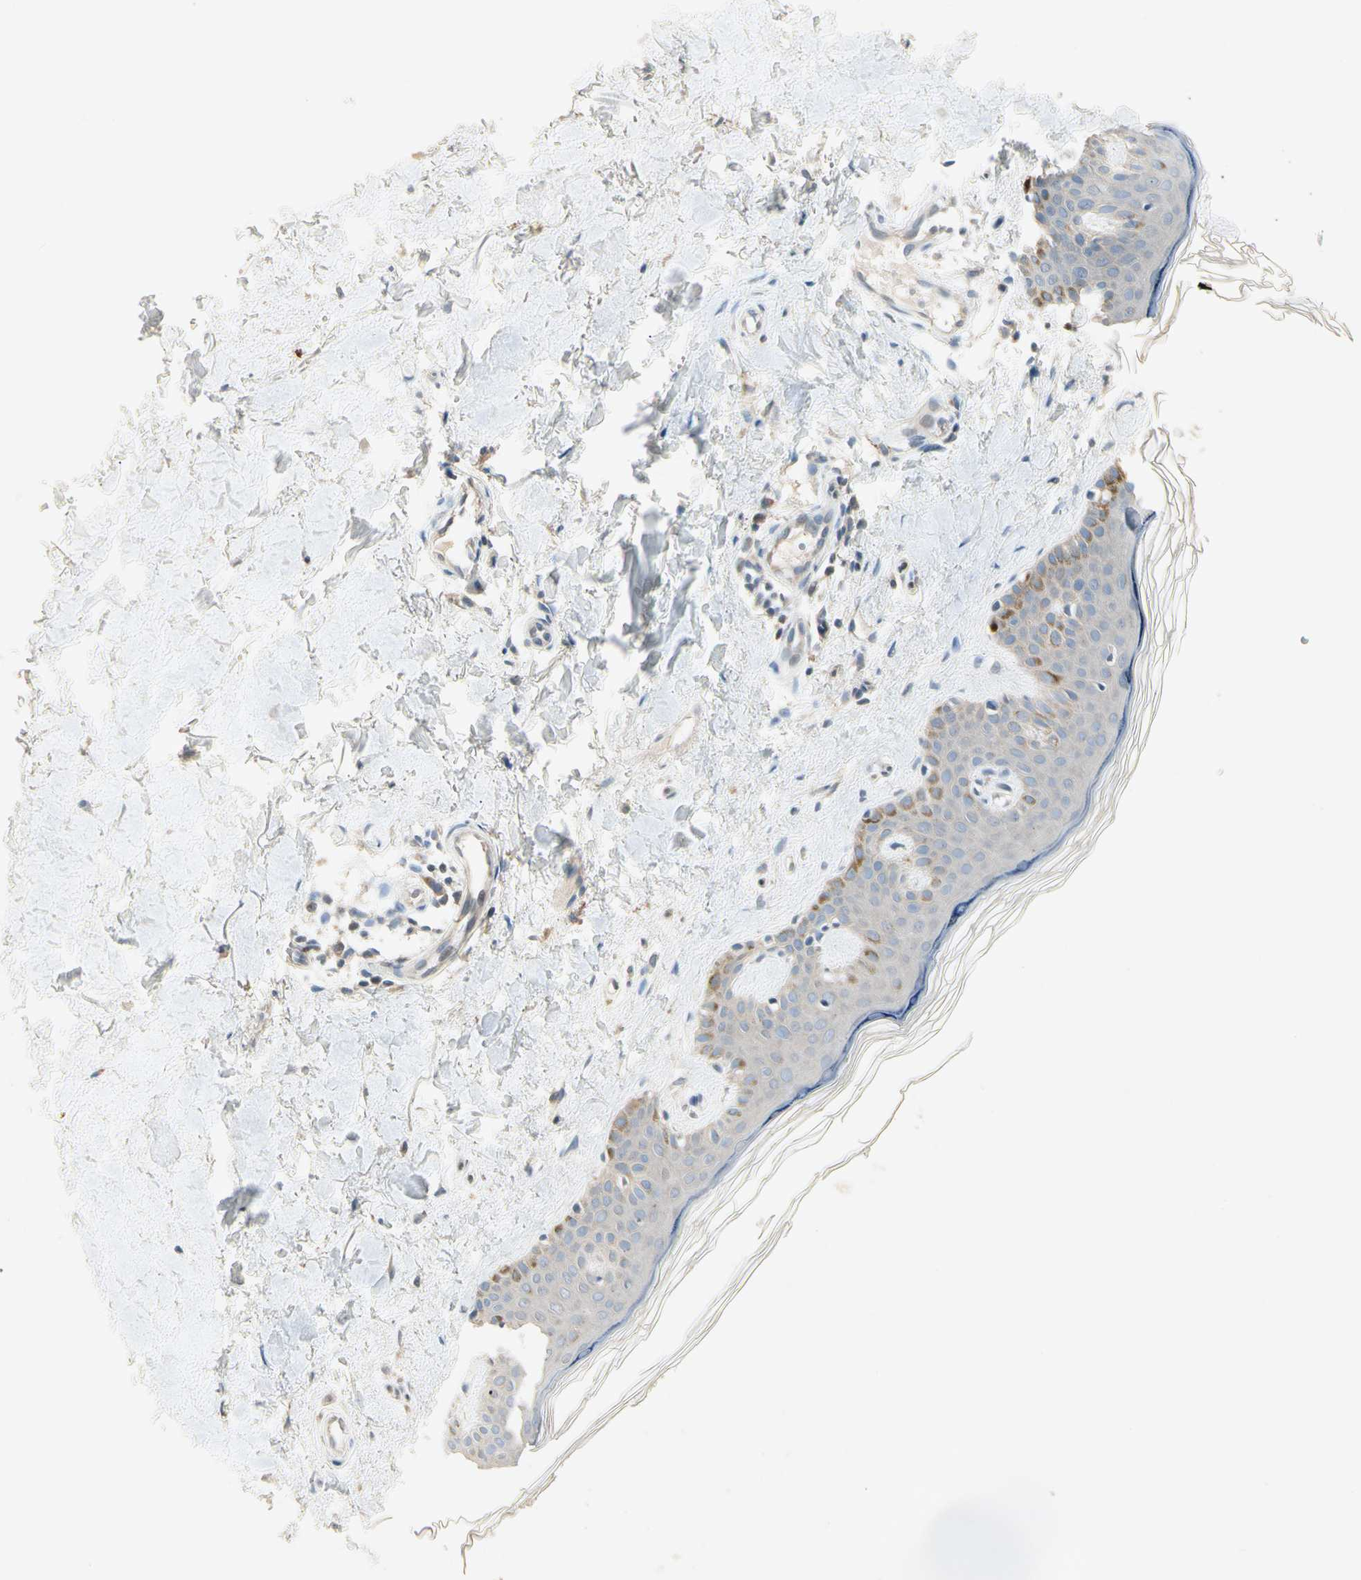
{"staining": {"intensity": "negative", "quantity": "none", "location": "none"}, "tissue": "skin", "cell_type": "Fibroblasts", "image_type": "normal", "snomed": [{"axis": "morphology", "description": "Normal tissue, NOS"}, {"axis": "topography", "description": "Skin"}], "caption": "Fibroblasts show no significant staining in benign skin. (DAB (3,3'-diaminobenzidine) immunohistochemistry visualized using brightfield microscopy, high magnification).", "gene": "IL1R1", "patient": {"sex": "male", "age": 67}}